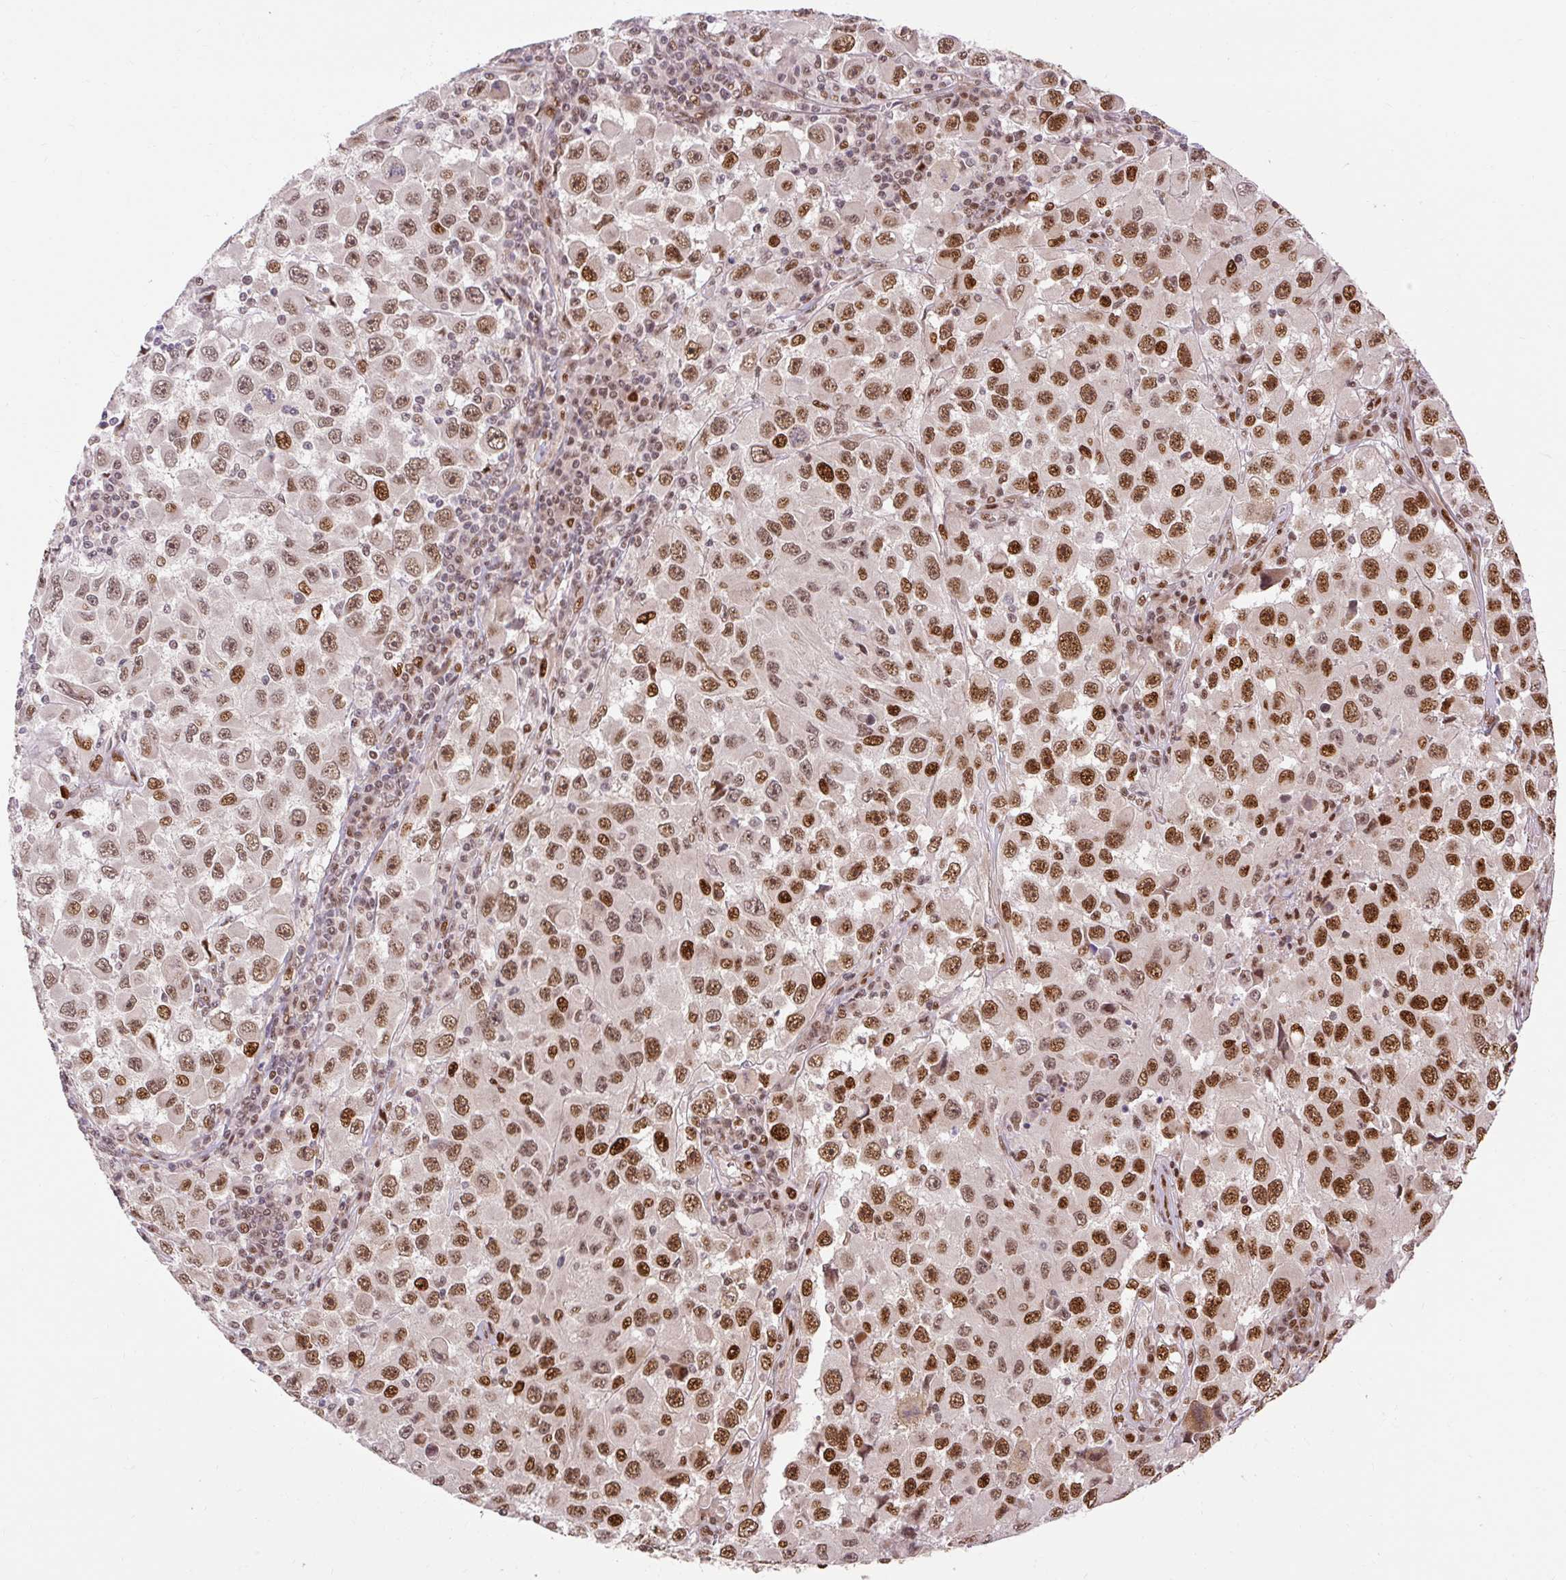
{"staining": {"intensity": "moderate", "quantity": ">75%", "location": "nuclear"}, "tissue": "melanoma", "cell_type": "Tumor cells", "image_type": "cancer", "snomed": [{"axis": "morphology", "description": "Malignant melanoma, Metastatic site"}, {"axis": "topography", "description": "Lymph node"}], "caption": "Immunohistochemistry (IHC) micrograph of neoplastic tissue: human malignant melanoma (metastatic site) stained using immunohistochemistry displays medium levels of moderate protein expression localized specifically in the nuclear of tumor cells, appearing as a nuclear brown color.", "gene": "MECOM", "patient": {"sex": "female", "age": 67}}